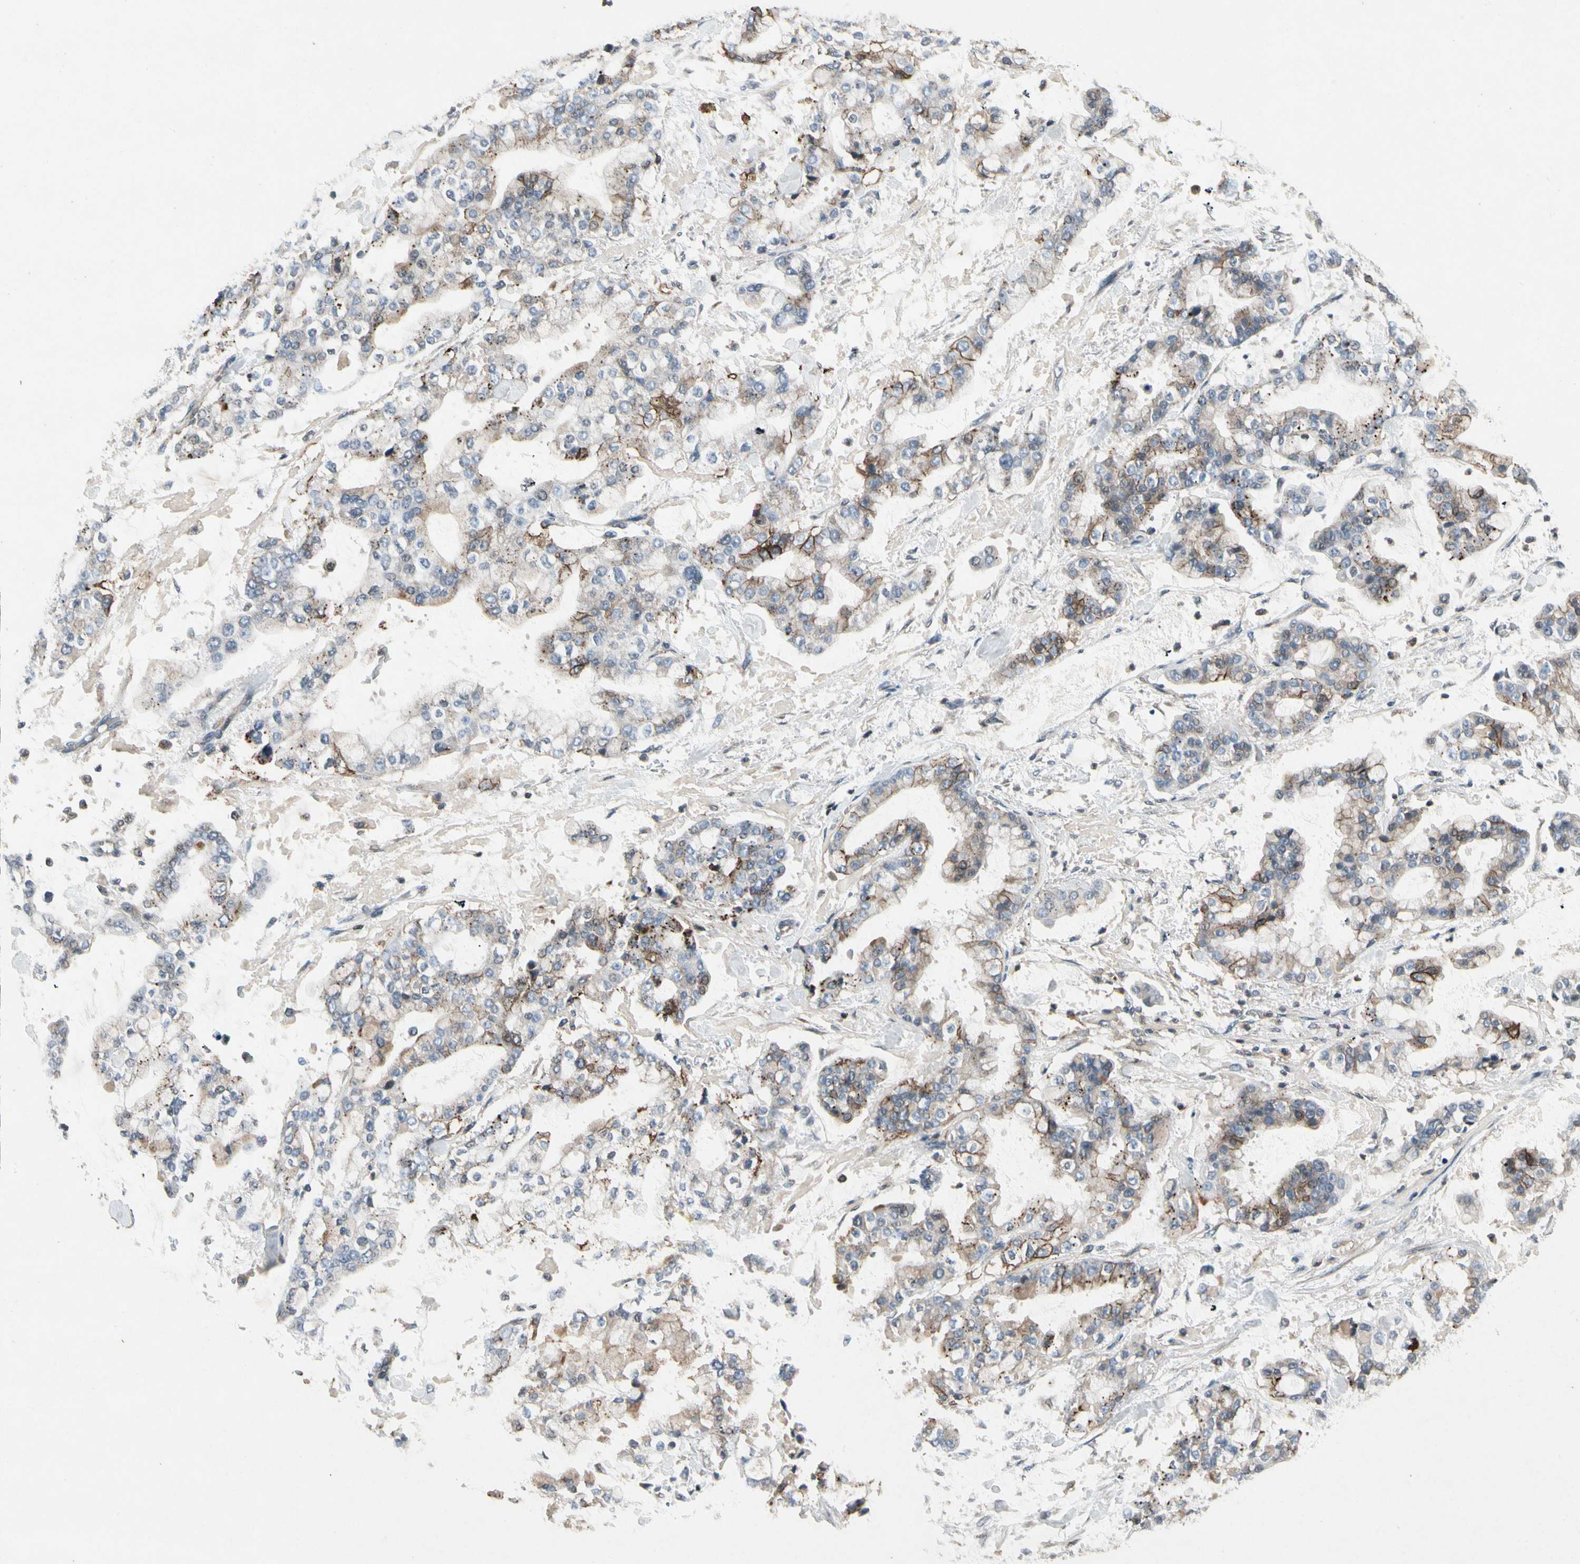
{"staining": {"intensity": "moderate", "quantity": "<25%", "location": "cytoplasmic/membranous"}, "tissue": "stomach cancer", "cell_type": "Tumor cells", "image_type": "cancer", "snomed": [{"axis": "morphology", "description": "Normal tissue, NOS"}, {"axis": "morphology", "description": "Adenocarcinoma, NOS"}, {"axis": "topography", "description": "Stomach, upper"}, {"axis": "topography", "description": "Stomach"}], "caption": "The photomicrograph displays a brown stain indicating the presence of a protein in the cytoplasmic/membranous of tumor cells in stomach adenocarcinoma.", "gene": "NMI", "patient": {"sex": "male", "age": 76}}